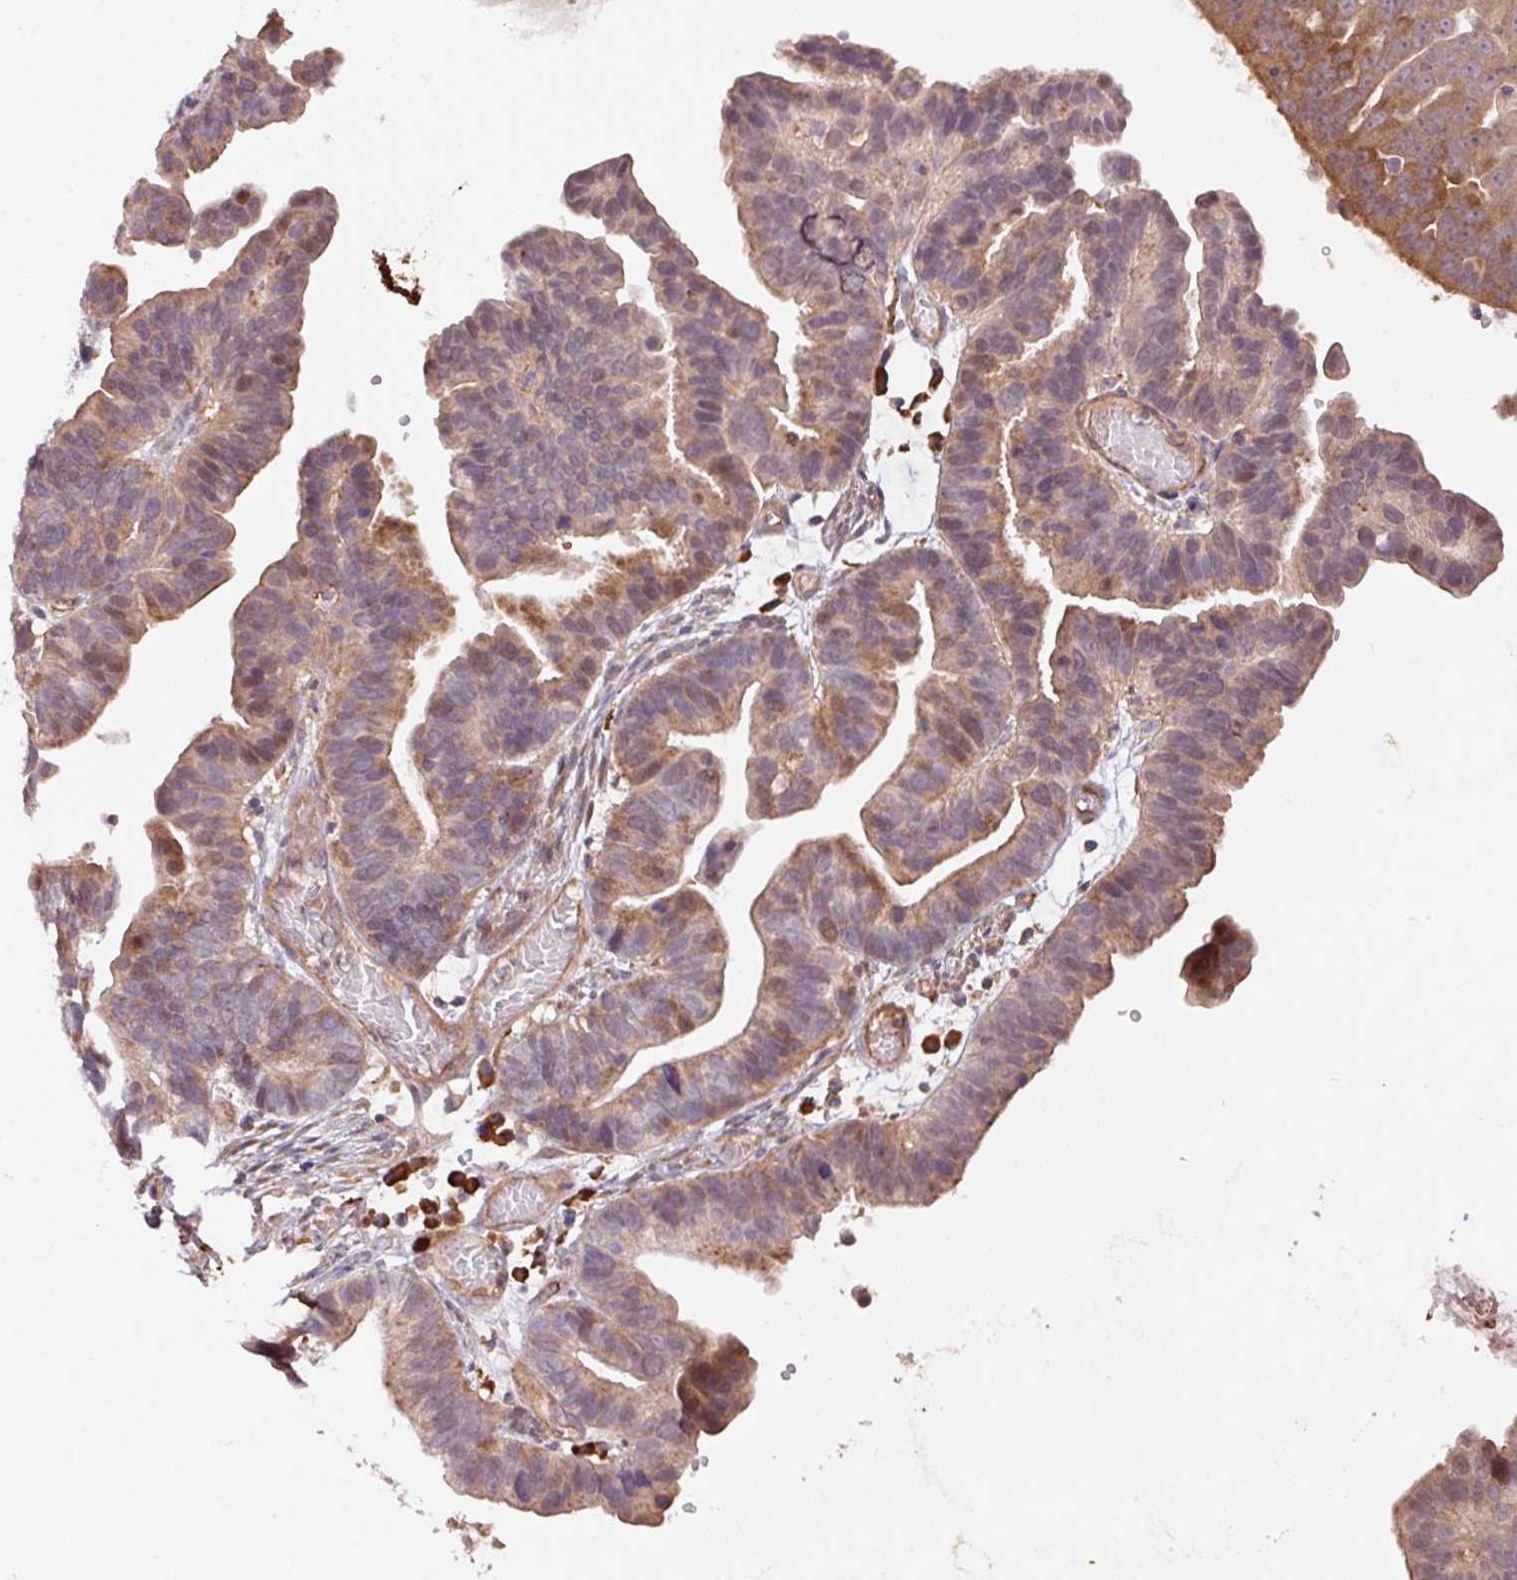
{"staining": {"intensity": "moderate", "quantity": "25%-75%", "location": "cytoplasmic/membranous"}, "tissue": "ovarian cancer", "cell_type": "Tumor cells", "image_type": "cancer", "snomed": [{"axis": "morphology", "description": "Cystadenocarcinoma, serous, NOS"}, {"axis": "topography", "description": "Ovary"}], "caption": "Immunohistochemistry micrograph of human serous cystadenocarcinoma (ovarian) stained for a protein (brown), which demonstrates medium levels of moderate cytoplasmic/membranous positivity in about 25%-75% of tumor cells.", "gene": "PPME1", "patient": {"sex": "female", "age": 56}}